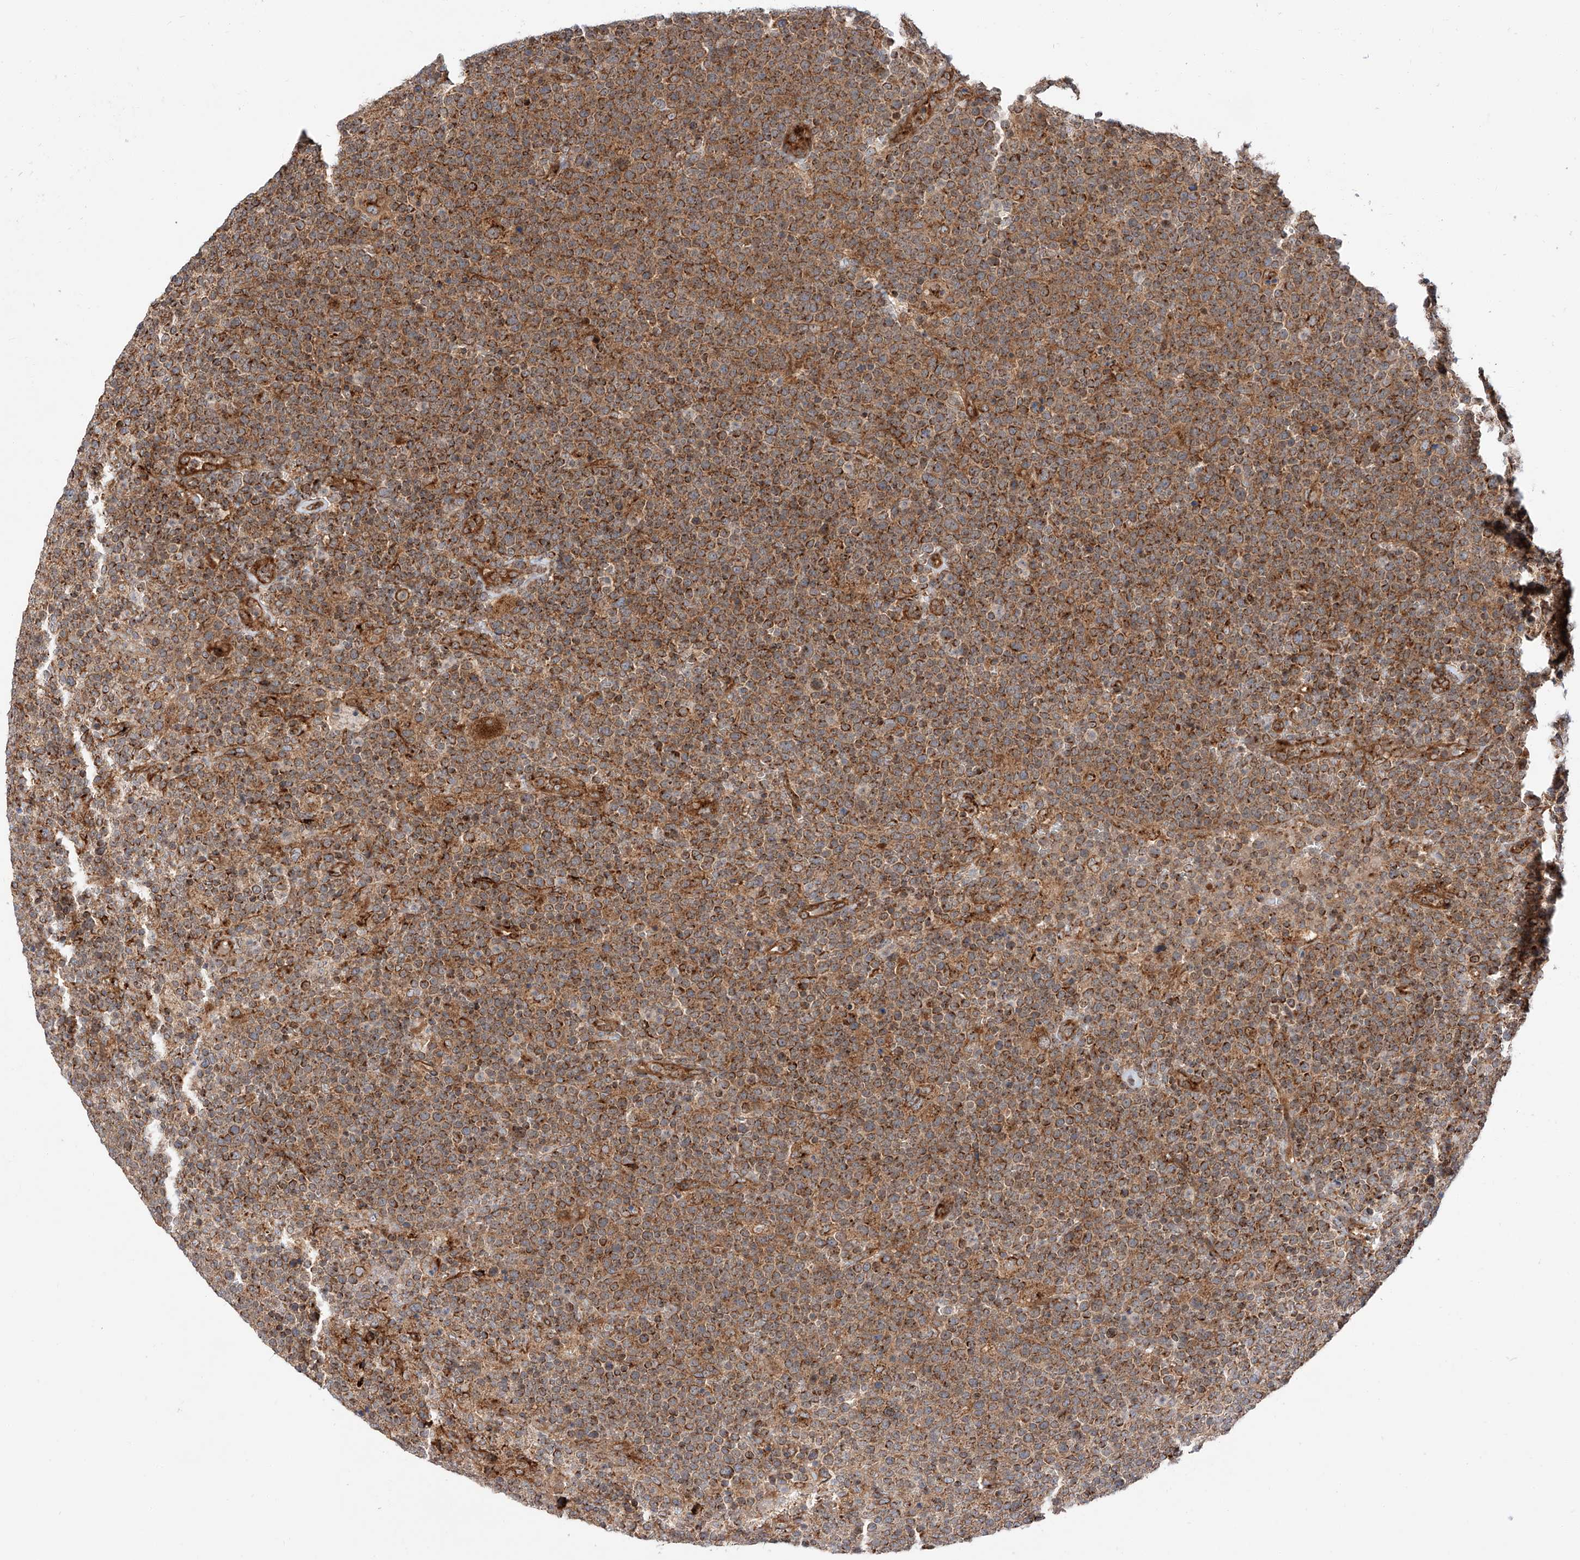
{"staining": {"intensity": "strong", "quantity": ">75%", "location": "cytoplasmic/membranous"}, "tissue": "lymphoma", "cell_type": "Tumor cells", "image_type": "cancer", "snomed": [{"axis": "morphology", "description": "Malignant lymphoma, non-Hodgkin's type, High grade"}, {"axis": "topography", "description": "Lymph node"}], "caption": "Immunohistochemical staining of lymphoma demonstrates high levels of strong cytoplasmic/membranous expression in approximately >75% of tumor cells.", "gene": "ISCA2", "patient": {"sex": "male", "age": 61}}